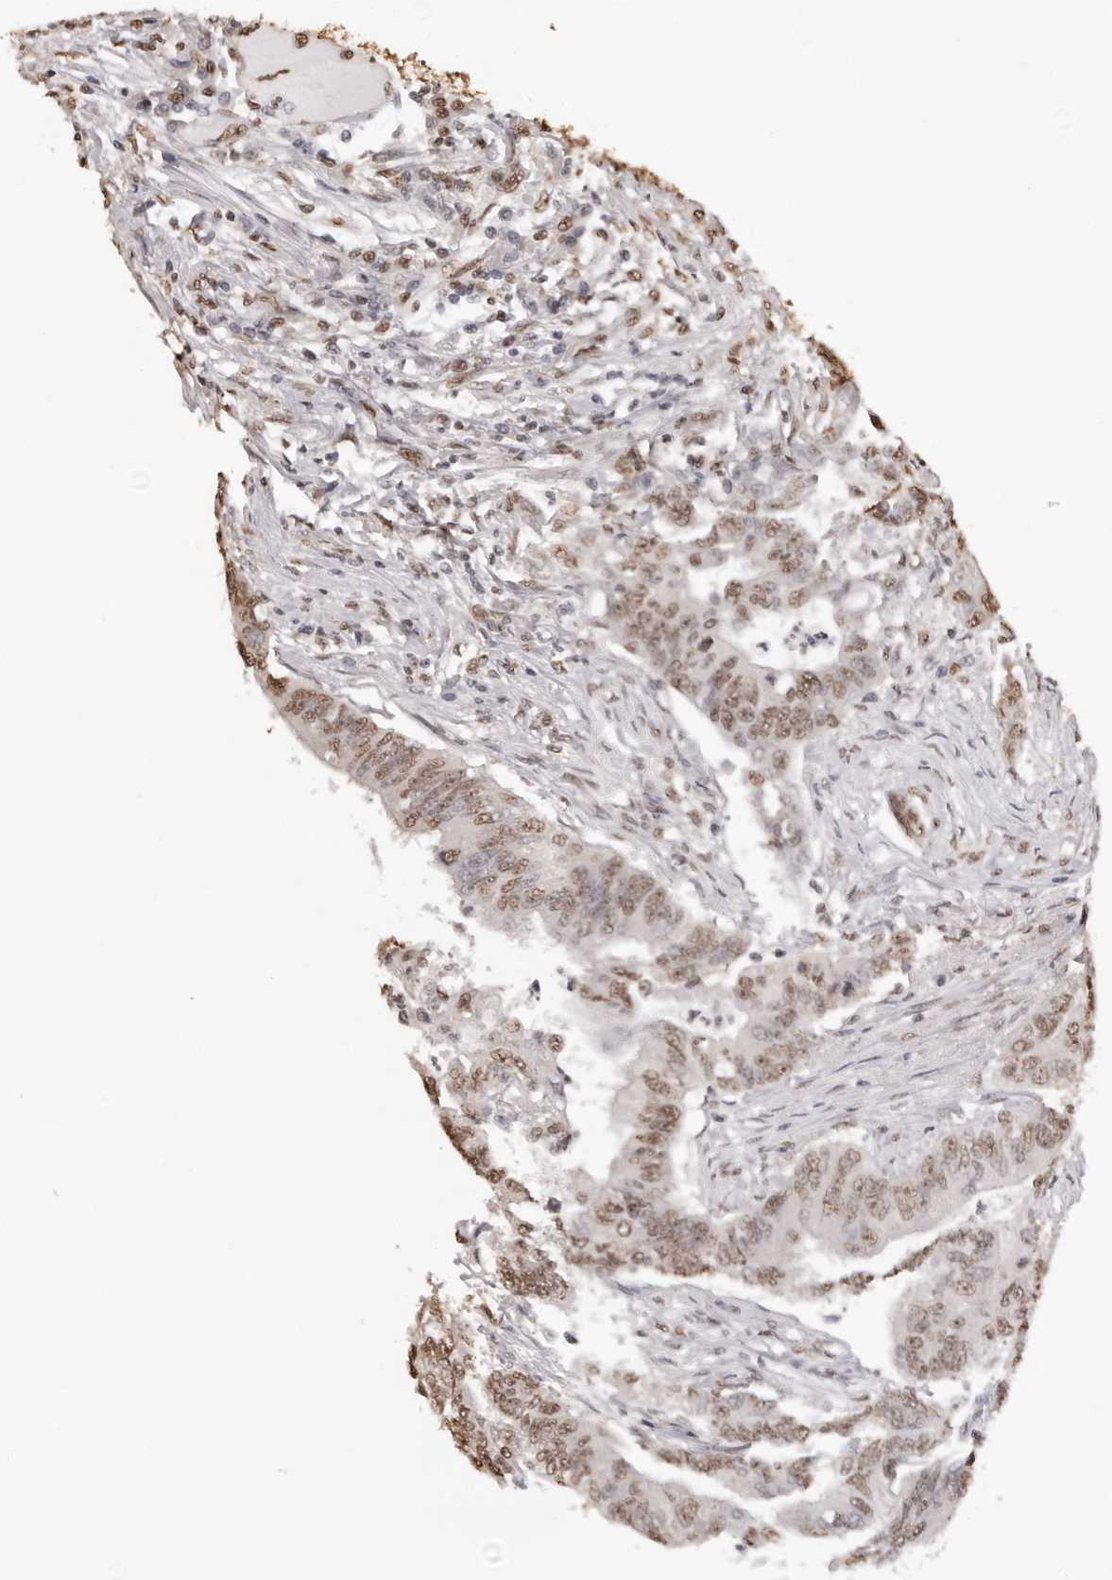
{"staining": {"intensity": "moderate", "quantity": ">75%", "location": "nuclear"}, "tissue": "colorectal cancer", "cell_type": "Tumor cells", "image_type": "cancer", "snomed": [{"axis": "morphology", "description": "Adenoma, NOS"}, {"axis": "morphology", "description": "Adenocarcinoma, NOS"}, {"axis": "topography", "description": "Colon"}], "caption": "Moderate nuclear positivity is present in about >75% of tumor cells in adenoma (colorectal).", "gene": "OLIG3", "patient": {"sex": "male", "age": 79}}